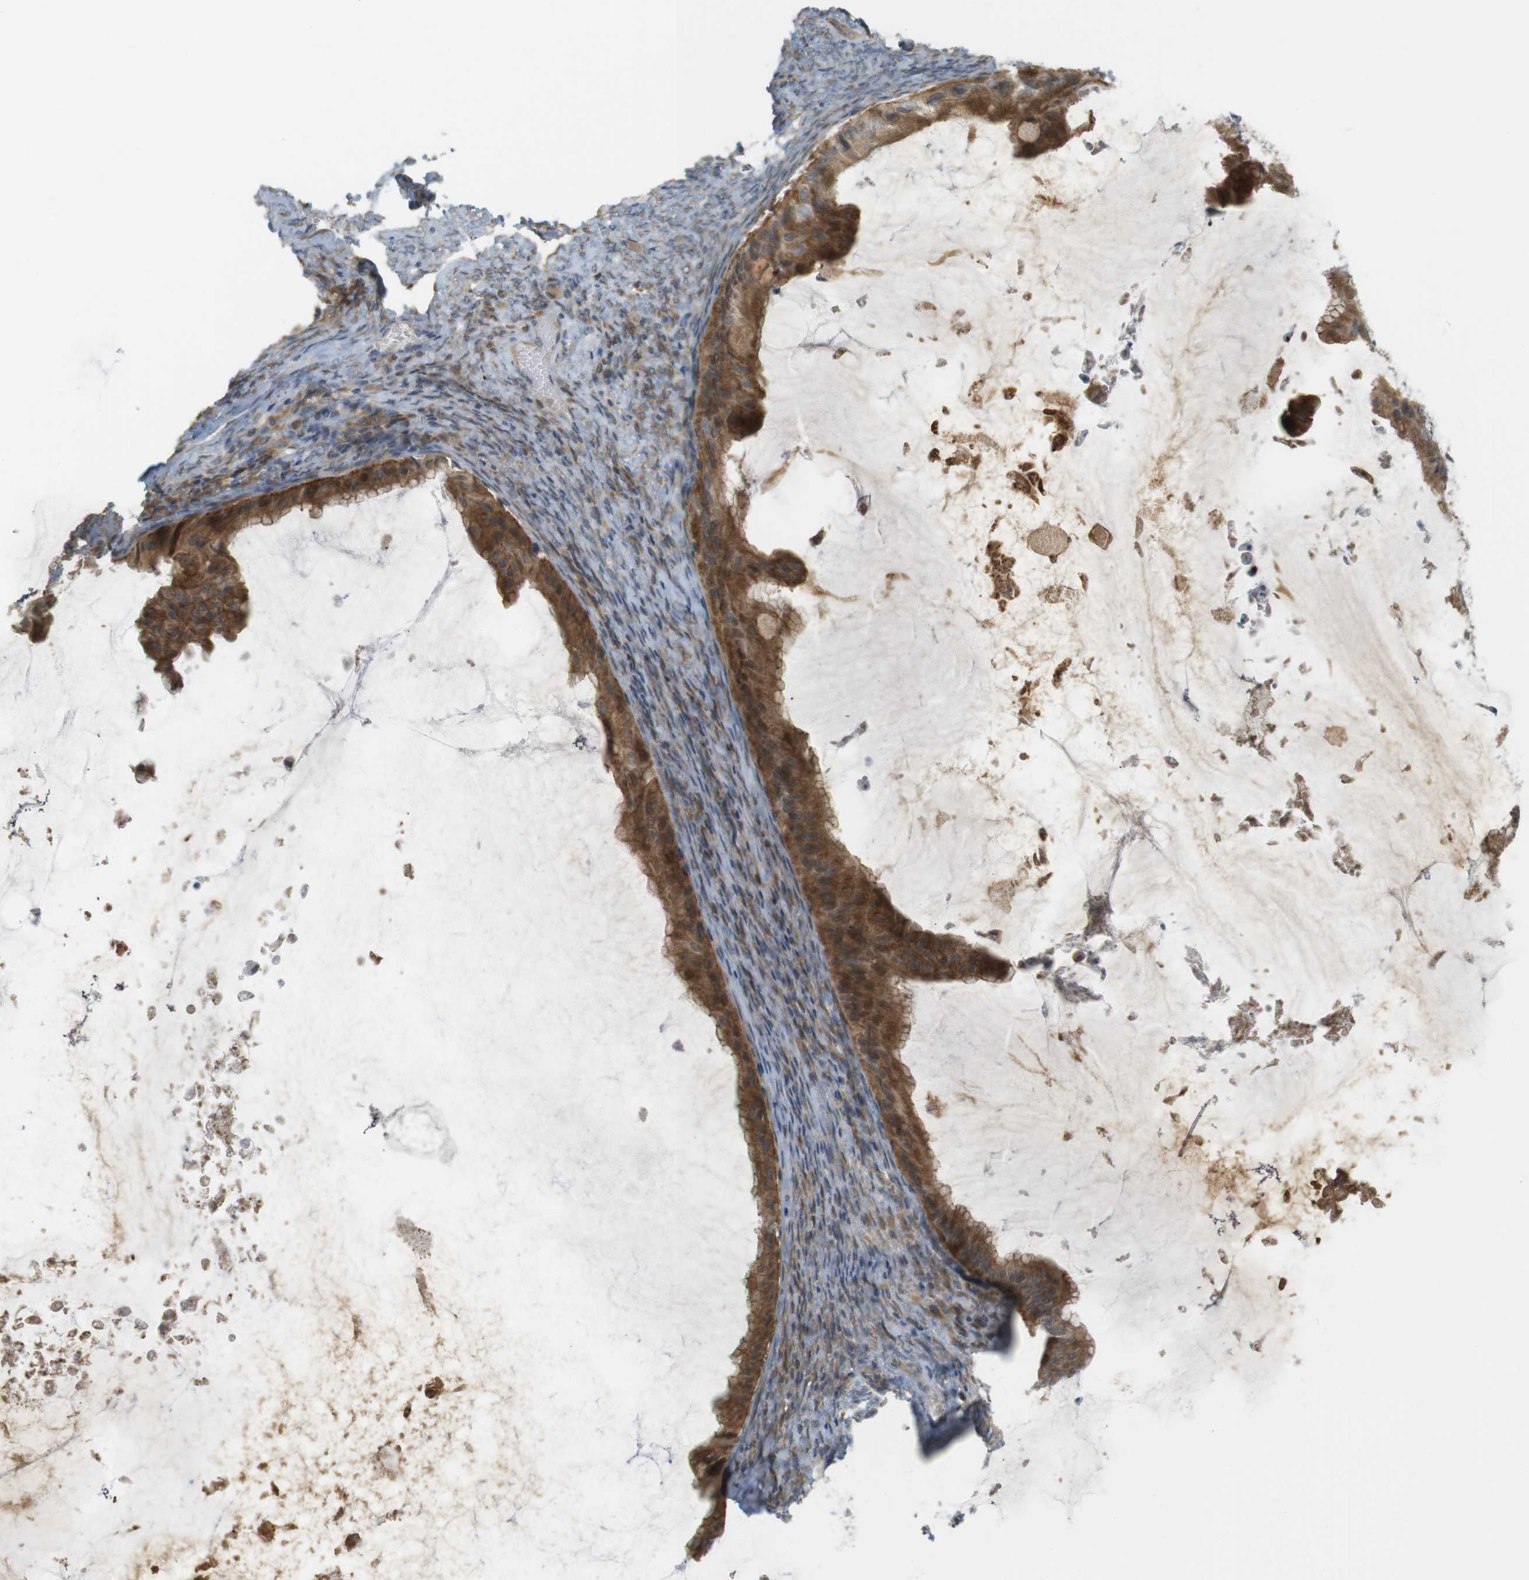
{"staining": {"intensity": "moderate", "quantity": ">75%", "location": "cytoplasmic/membranous"}, "tissue": "ovarian cancer", "cell_type": "Tumor cells", "image_type": "cancer", "snomed": [{"axis": "morphology", "description": "Cystadenocarcinoma, mucinous, NOS"}, {"axis": "topography", "description": "Ovary"}], "caption": "High-power microscopy captured an IHC micrograph of ovarian cancer (mucinous cystadenocarcinoma), revealing moderate cytoplasmic/membranous expression in approximately >75% of tumor cells. The staining was performed using DAB to visualize the protein expression in brown, while the nuclei were stained in blue with hematoxylin (Magnification: 20x).", "gene": "CLRN3", "patient": {"sex": "female", "age": 61}}